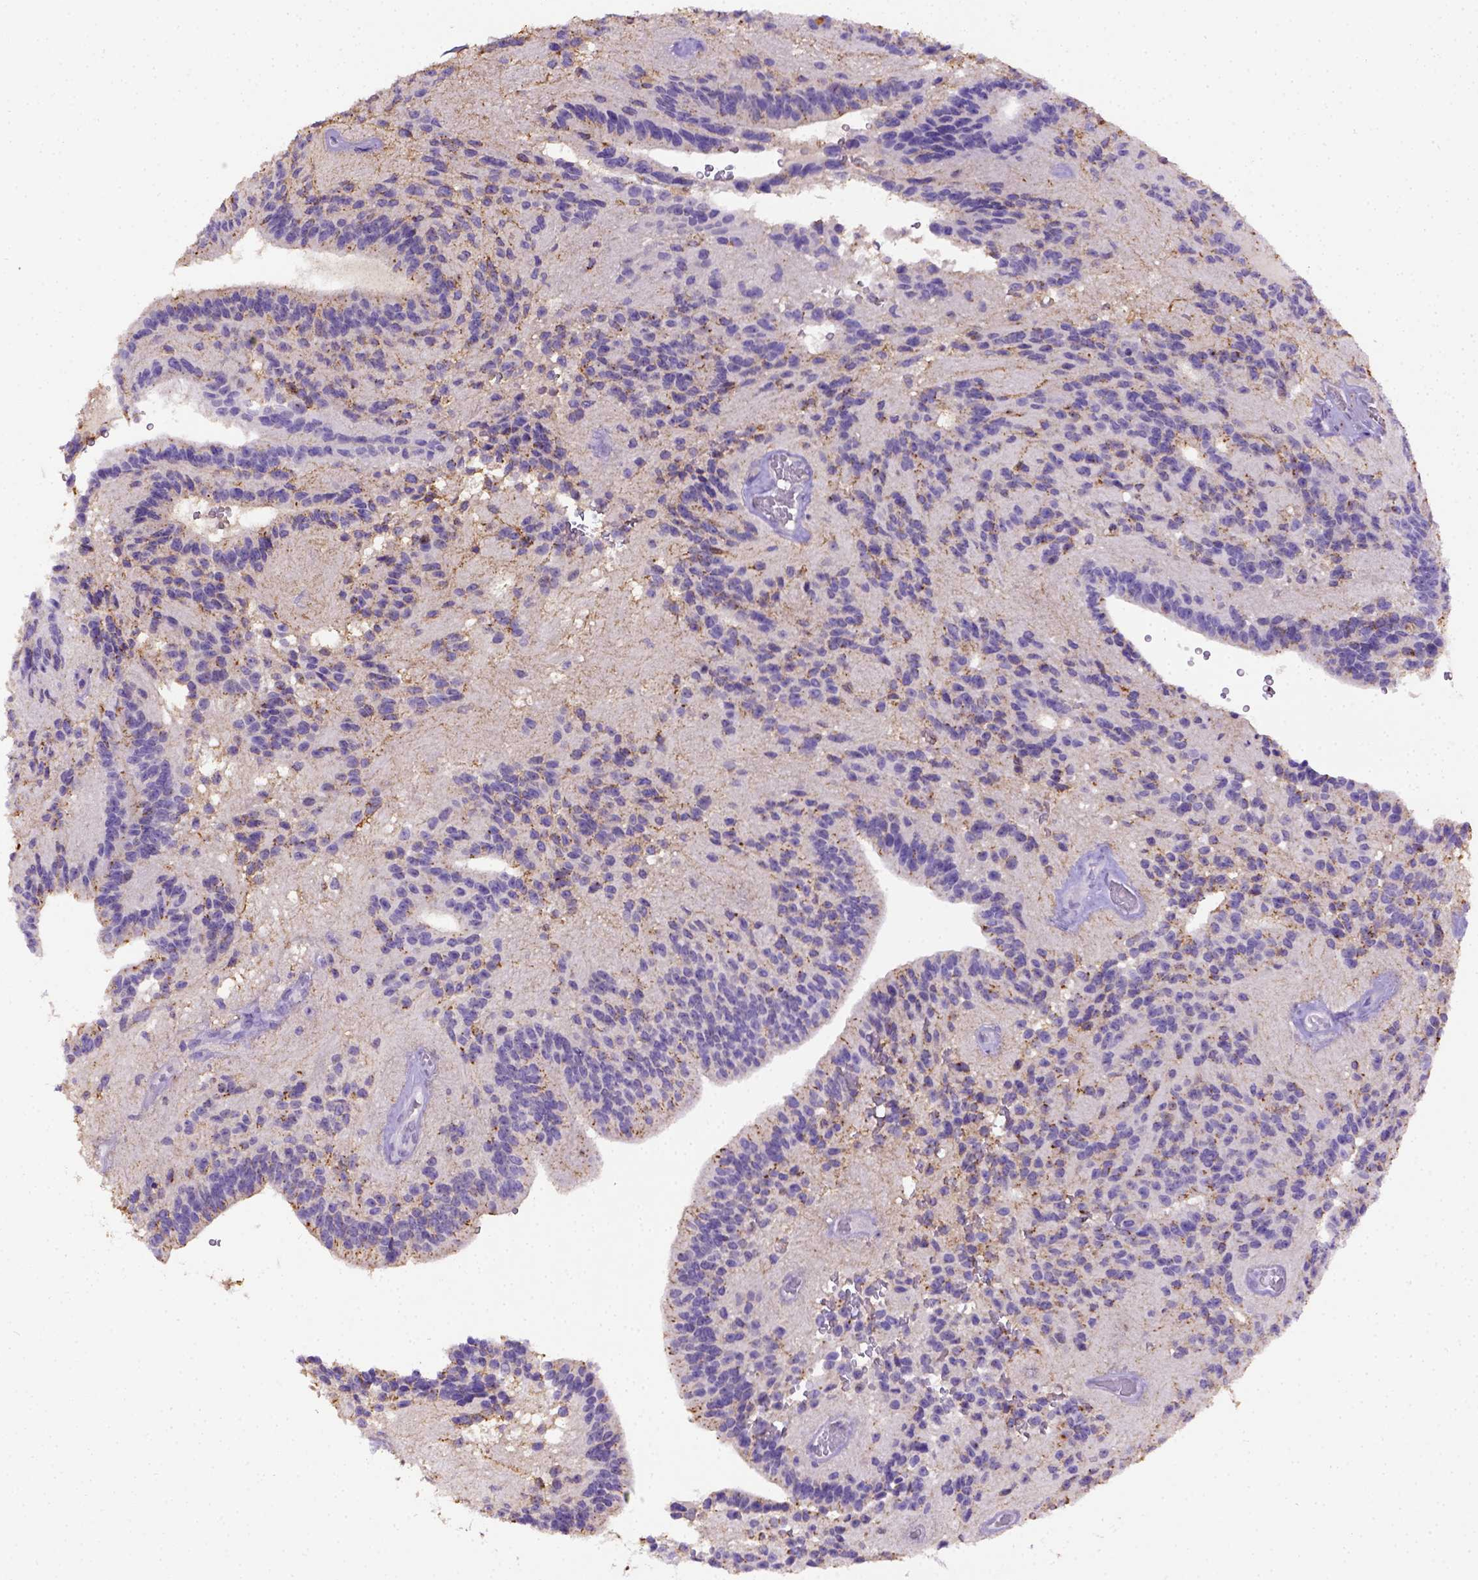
{"staining": {"intensity": "negative", "quantity": "none", "location": "none"}, "tissue": "glioma", "cell_type": "Tumor cells", "image_type": "cancer", "snomed": [{"axis": "morphology", "description": "Glioma, malignant, Low grade"}, {"axis": "topography", "description": "Brain"}], "caption": "Malignant glioma (low-grade) was stained to show a protein in brown. There is no significant staining in tumor cells.", "gene": "B3GAT1", "patient": {"sex": "male", "age": 31}}